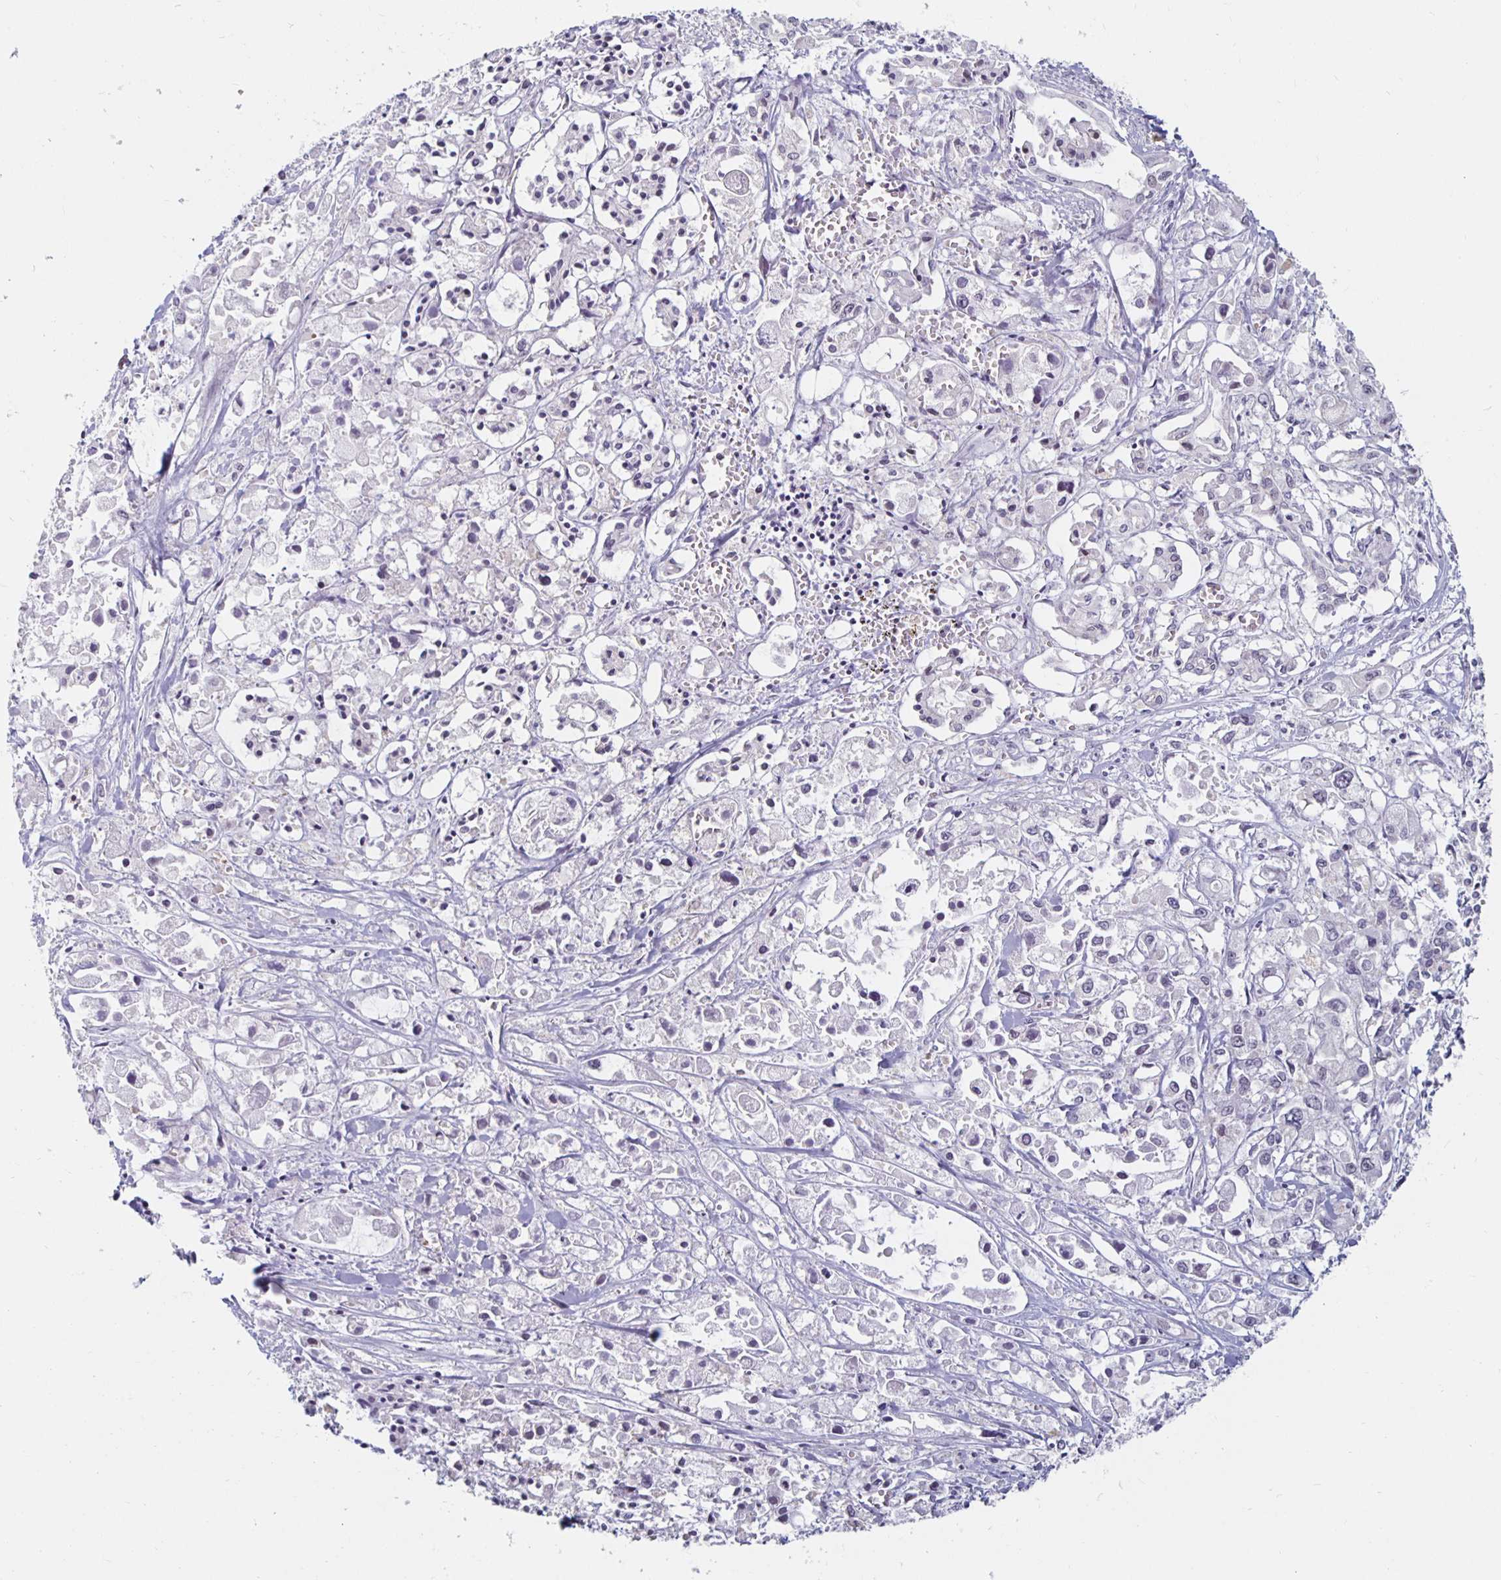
{"staining": {"intensity": "weak", "quantity": "<25%", "location": "nuclear"}, "tissue": "pancreatic cancer", "cell_type": "Tumor cells", "image_type": "cancer", "snomed": [{"axis": "morphology", "description": "Adenocarcinoma, NOS"}, {"axis": "topography", "description": "Pancreas"}], "caption": "This photomicrograph is of adenocarcinoma (pancreatic) stained with IHC to label a protein in brown with the nuclei are counter-stained blue. There is no positivity in tumor cells.", "gene": "NUP85", "patient": {"sex": "male", "age": 71}}